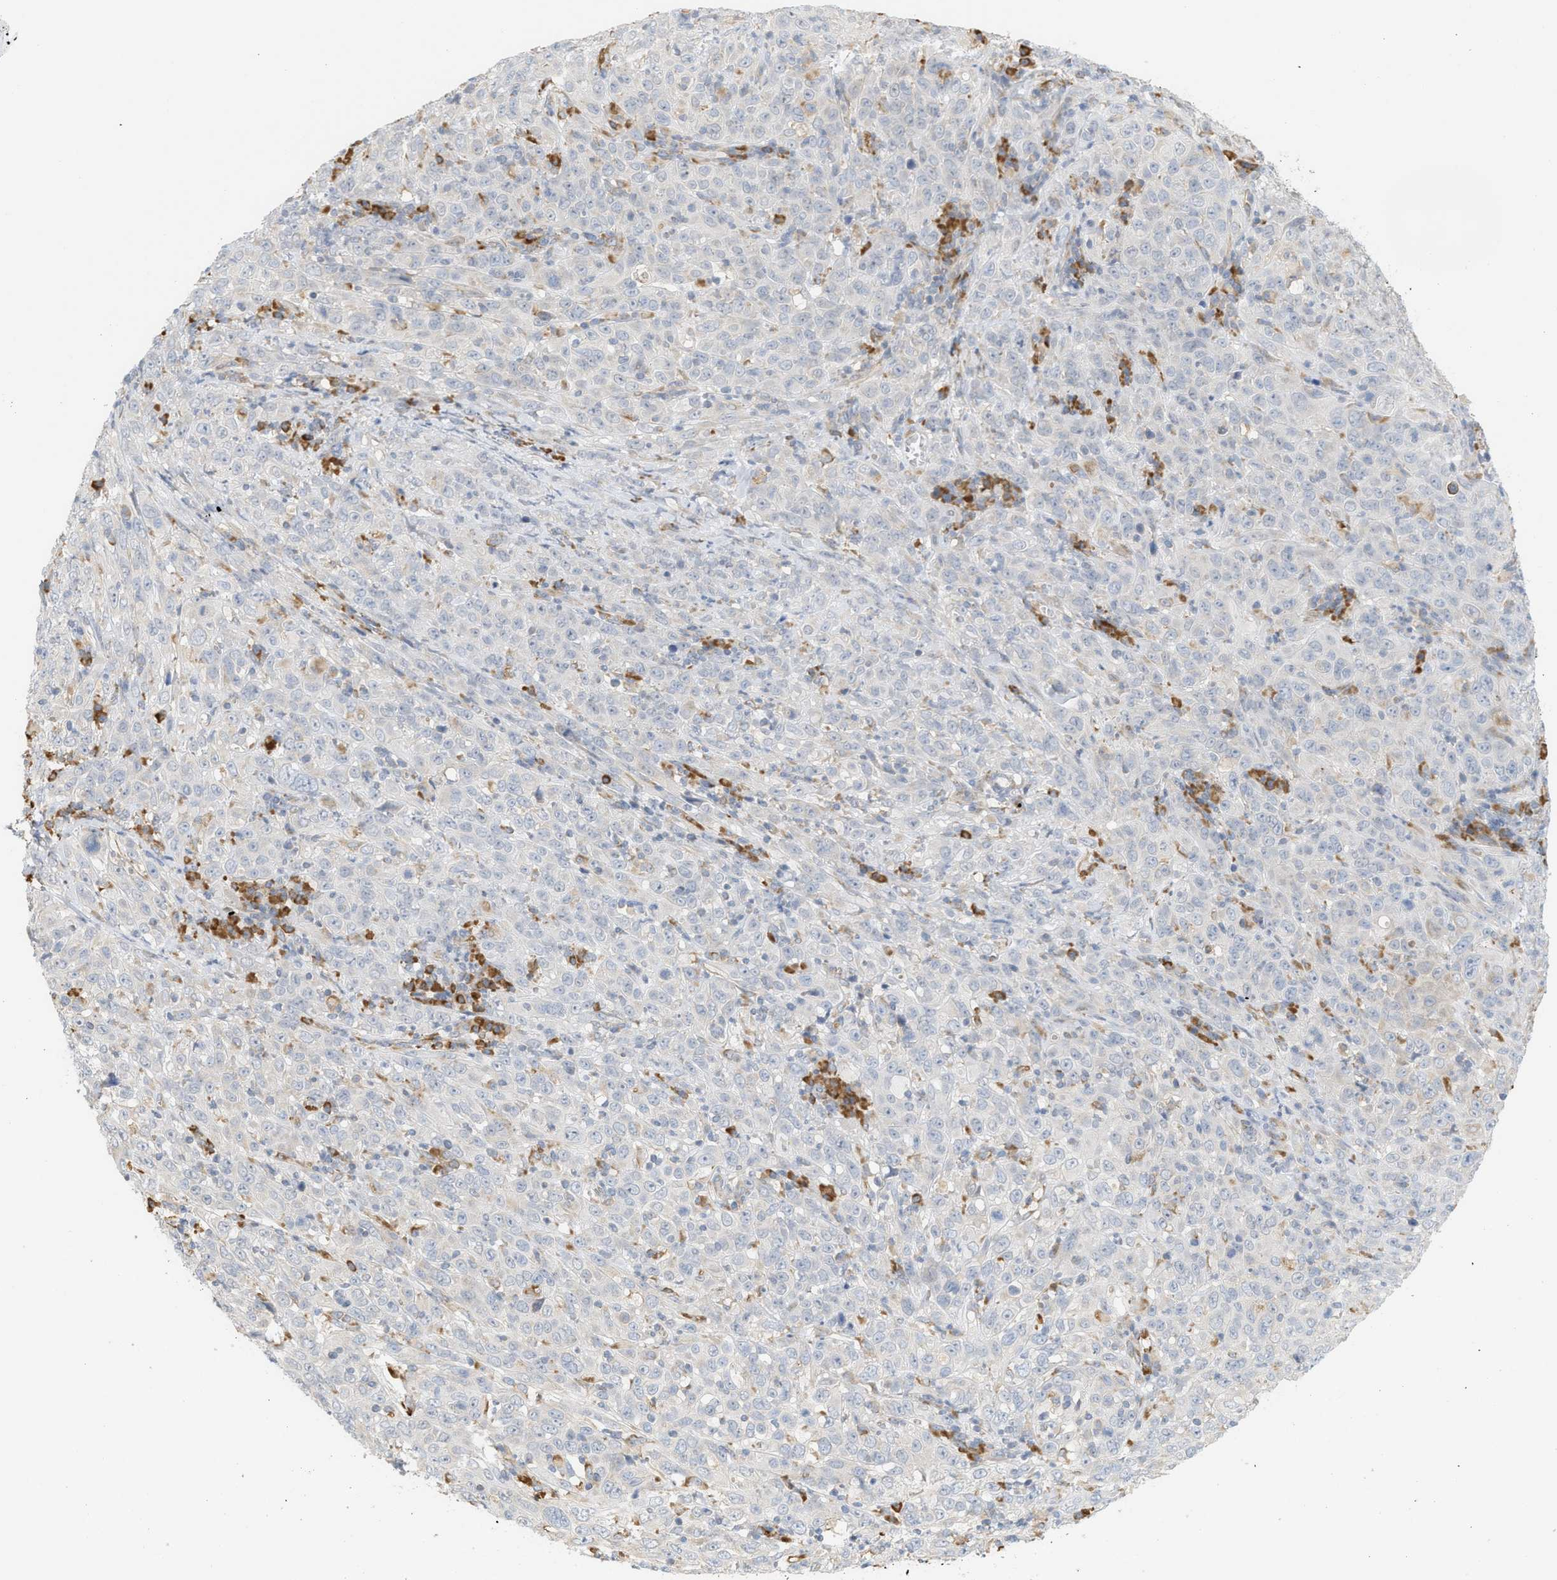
{"staining": {"intensity": "weak", "quantity": "<25%", "location": "cytoplasmic/membranous"}, "tissue": "cervical cancer", "cell_type": "Tumor cells", "image_type": "cancer", "snomed": [{"axis": "morphology", "description": "Squamous cell carcinoma, NOS"}, {"axis": "topography", "description": "Cervix"}], "caption": "High power microscopy micrograph of an IHC photomicrograph of cervical cancer (squamous cell carcinoma), revealing no significant positivity in tumor cells.", "gene": "SVOP", "patient": {"sex": "female", "age": 46}}